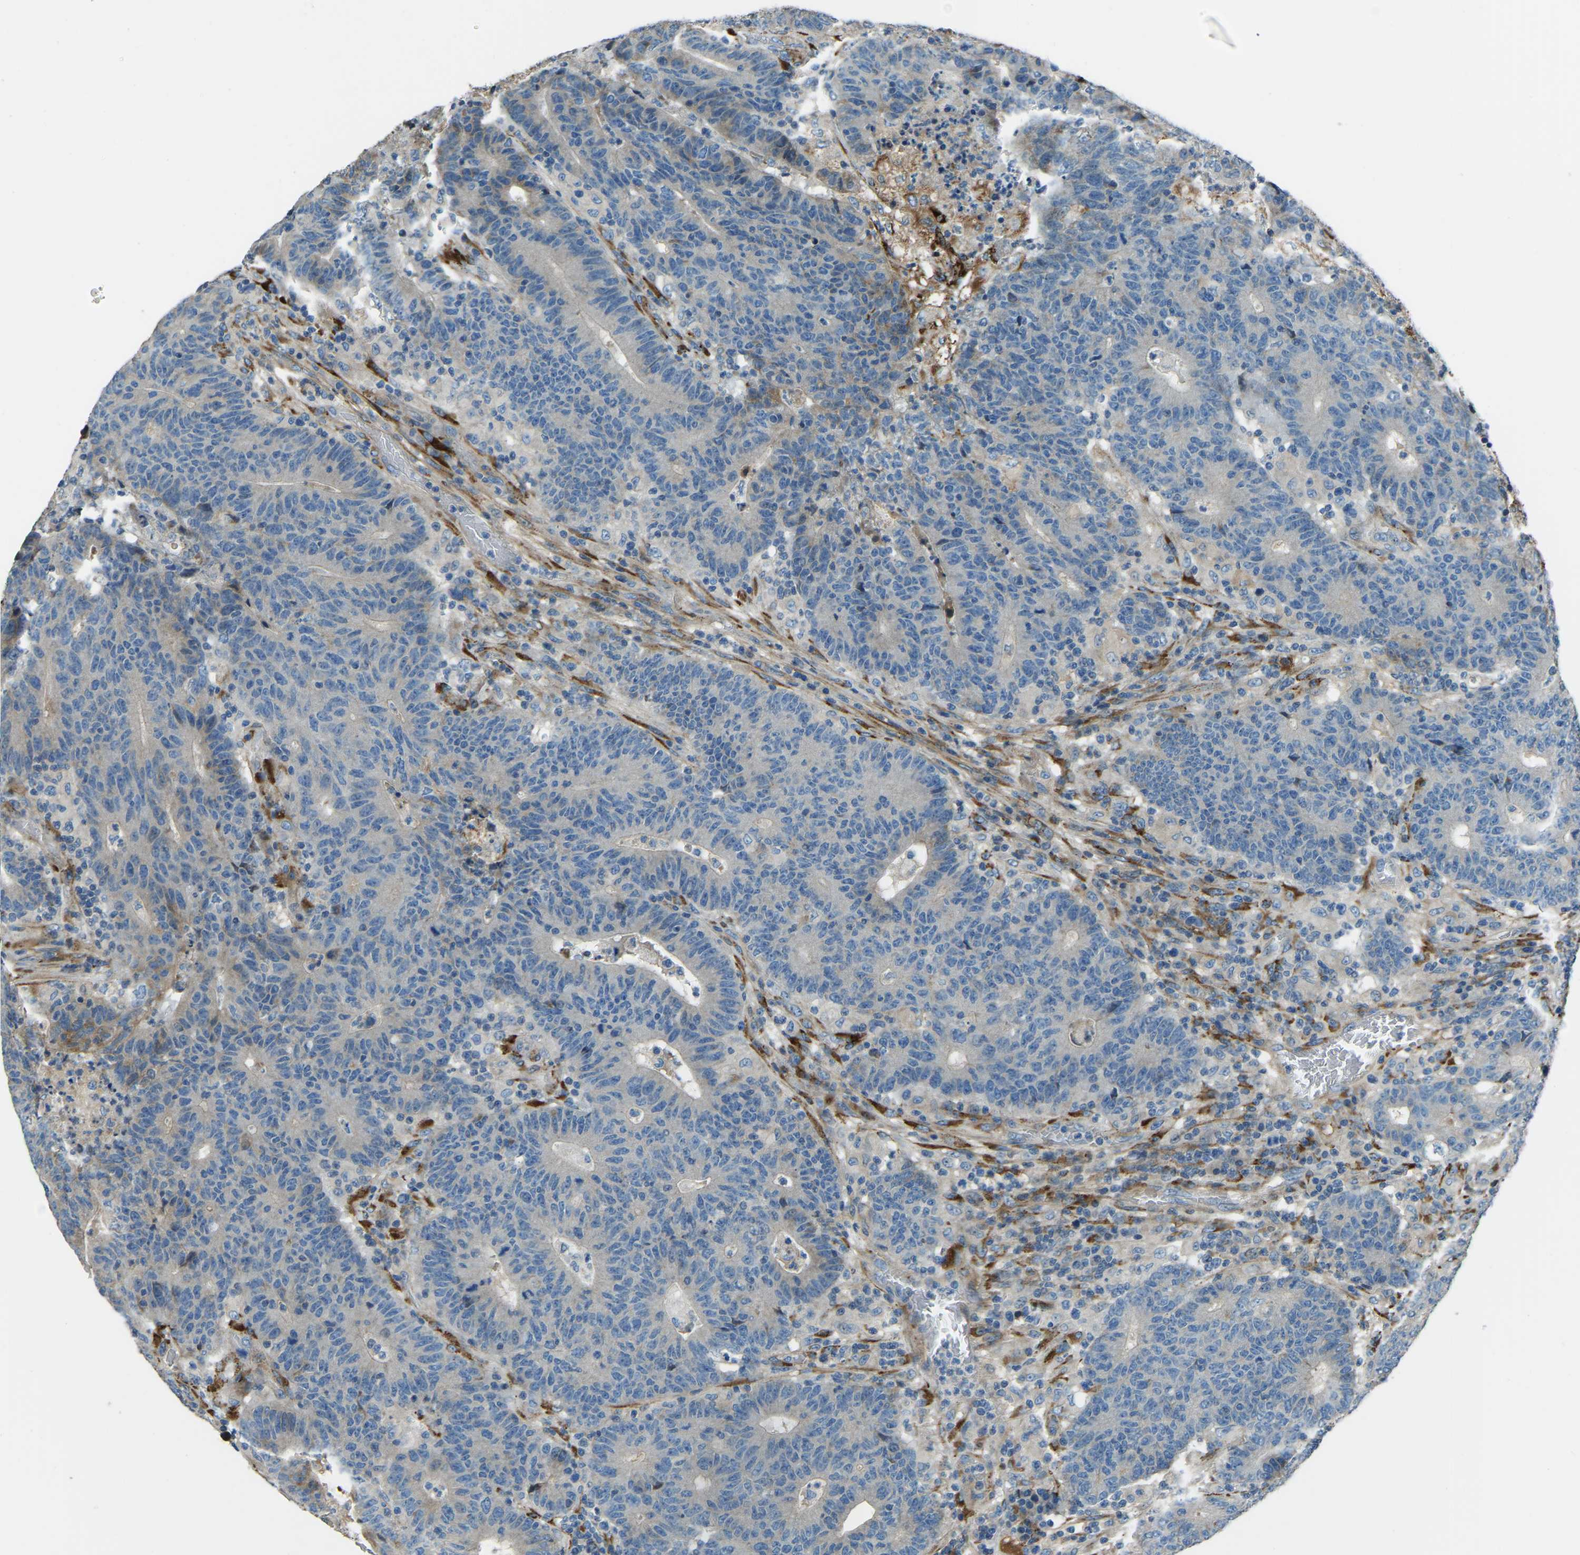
{"staining": {"intensity": "negative", "quantity": "none", "location": "none"}, "tissue": "colorectal cancer", "cell_type": "Tumor cells", "image_type": "cancer", "snomed": [{"axis": "morphology", "description": "Normal tissue, NOS"}, {"axis": "morphology", "description": "Adenocarcinoma, NOS"}, {"axis": "topography", "description": "Colon"}], "caption": "Human adenocarcinoma (colorectal) stained for a protein using IHC reveals no staining in tumor cells.", "gene": "COL3A1", "patient": {"sex": "female", "age": 75}}